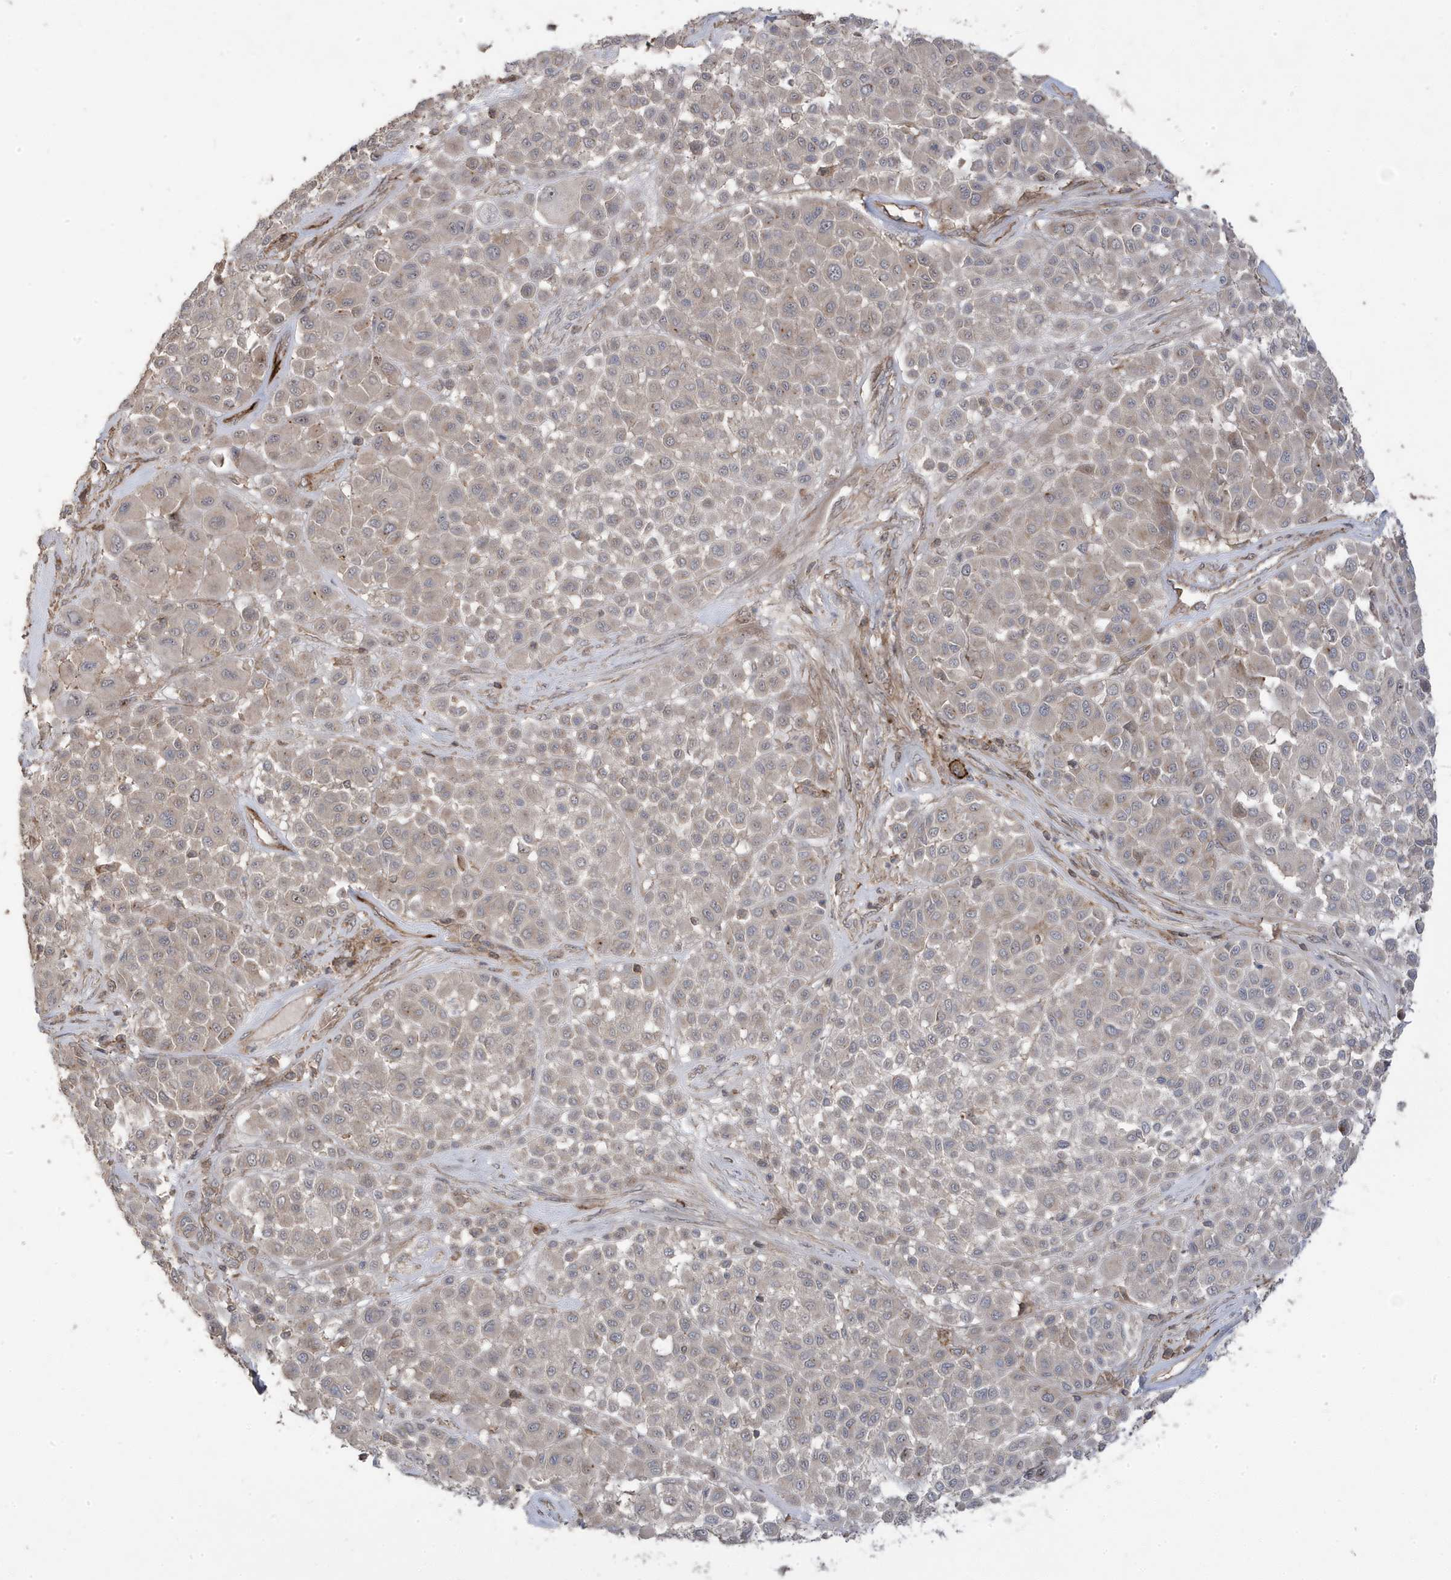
{"staining": {"intensity": "negative", "quantity": "none", "location": "none"}, "tissue": "melanoma", "cell_type": "Tumor cells", "image_type": "cancer", "snomed": [{"axis": "morphology", "description": "Malignant melanoma, Metastatic site"}, {"axis": "topography", "description": "Soft tissue"}], "caption": "IHC of malignant melanoma (metastatic site) reveals no staining in tumor cells.", "gene": "CETN3", "patient": {"sex": "male", "age": 41}}